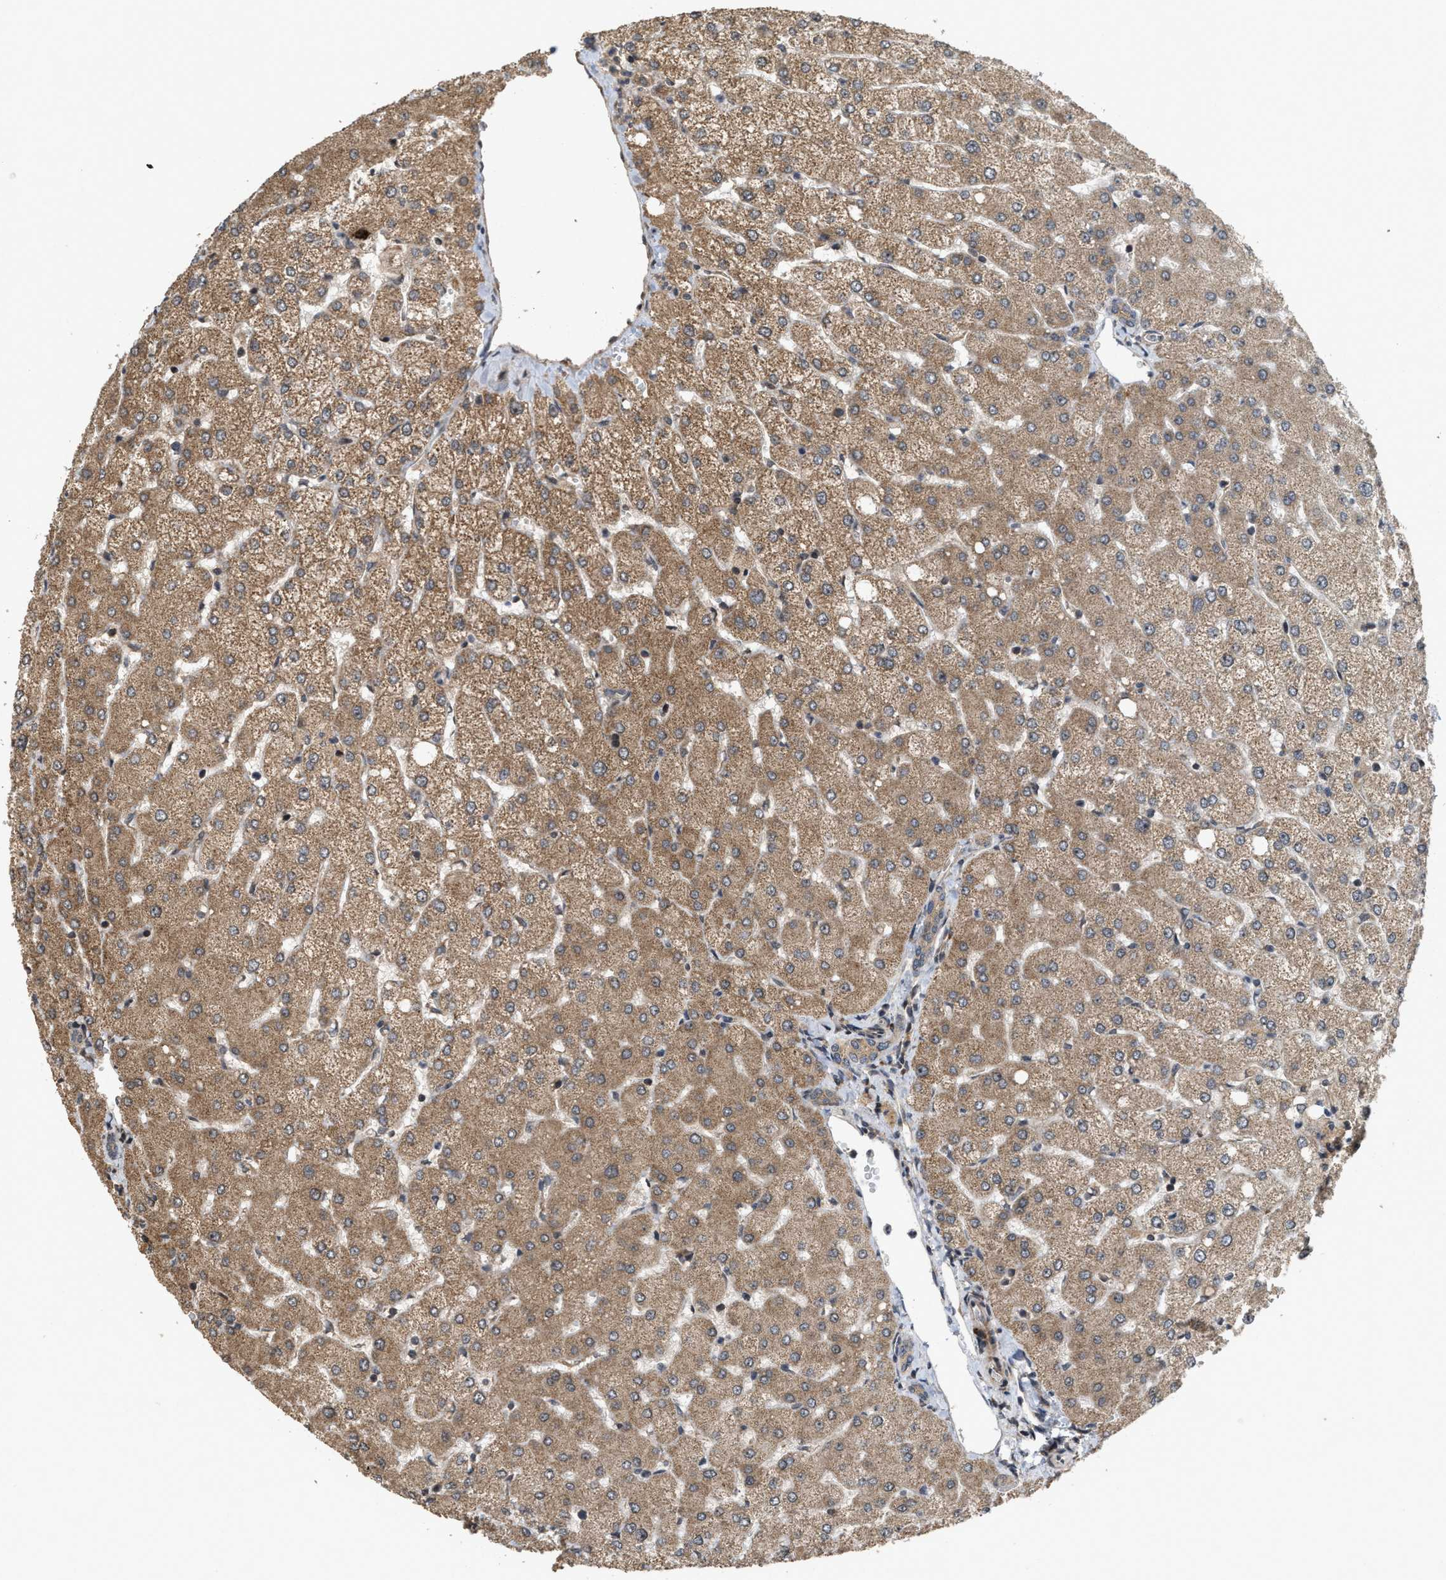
{"staining": {"intensity": "weak", "quantity": ">75%", "location": "cytoplasmic/membranous"}, "tissue": "liver", "cell_type": "Cholangiocytes", "image_type": "normal", "snomed": [{"axis": "morphology", "description": "Normal tissue, NOS"}, {"axis": "topography", "description": "Liver"}], "caption": "Protein analysis of unremarkable liver reveals weak cytoplasmic/membranous expression in approximately >75% of cholangiocytes.", "gene": "ELP2", "patient": {"sex": "female", "age": 54}}